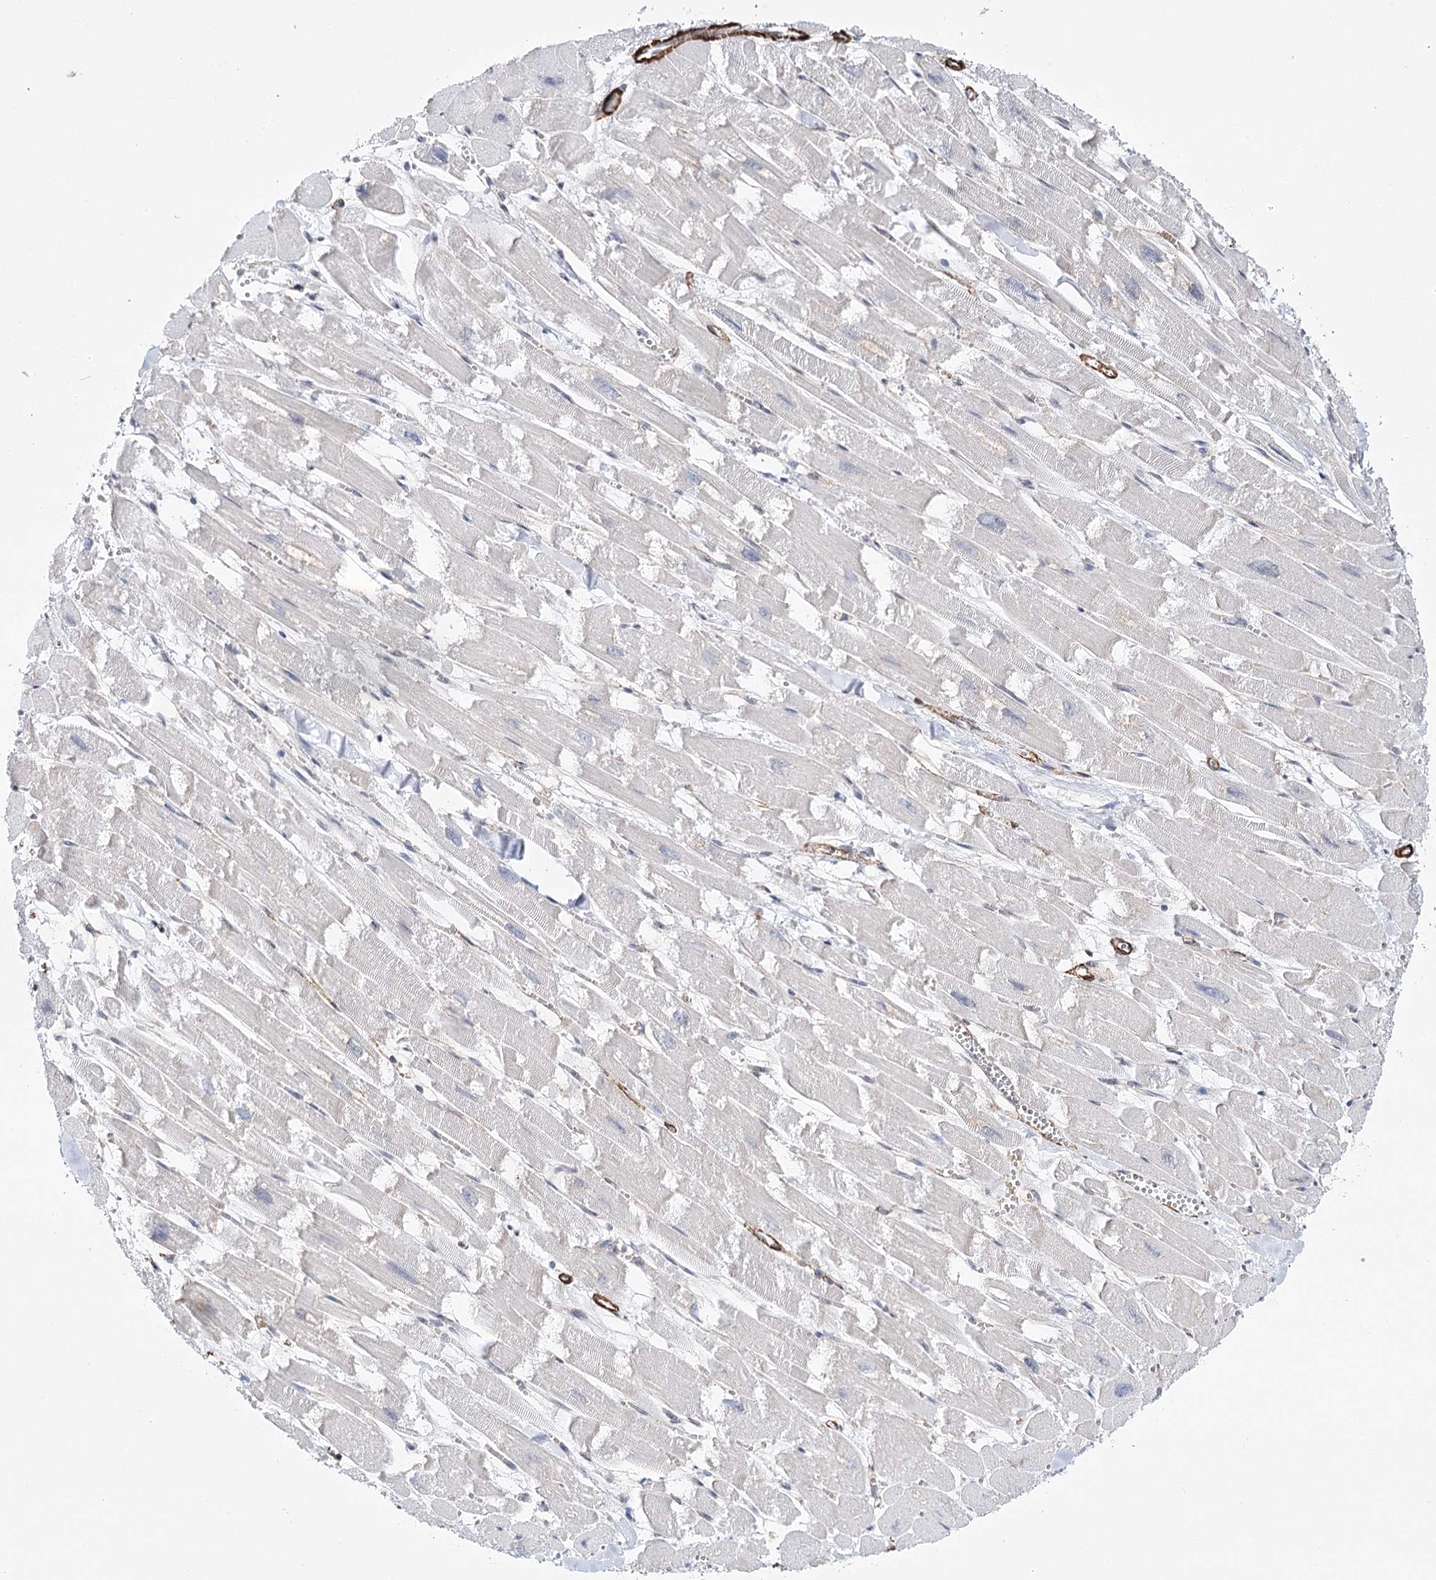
{"staining": {"intensity": "weak", "quantity": "<25%", "location": "cytoplasmic/membranous"}, "tissue": "heart muscle", "cell_type": "Cardiomyocytes", "image_type": "normal", "snomed": [{"axis": "morphology", "description": "Normal tissue, NOS"}, {"axis": "topography", "description": "Heart"}], "caption": "A high-resolution micrograph shows IHC staining of normal heart muscle, which shows no significant positivity in cardiomyocytes.", "gene": "WASHC3", "patient": {"sex": "male", "age": 54}}